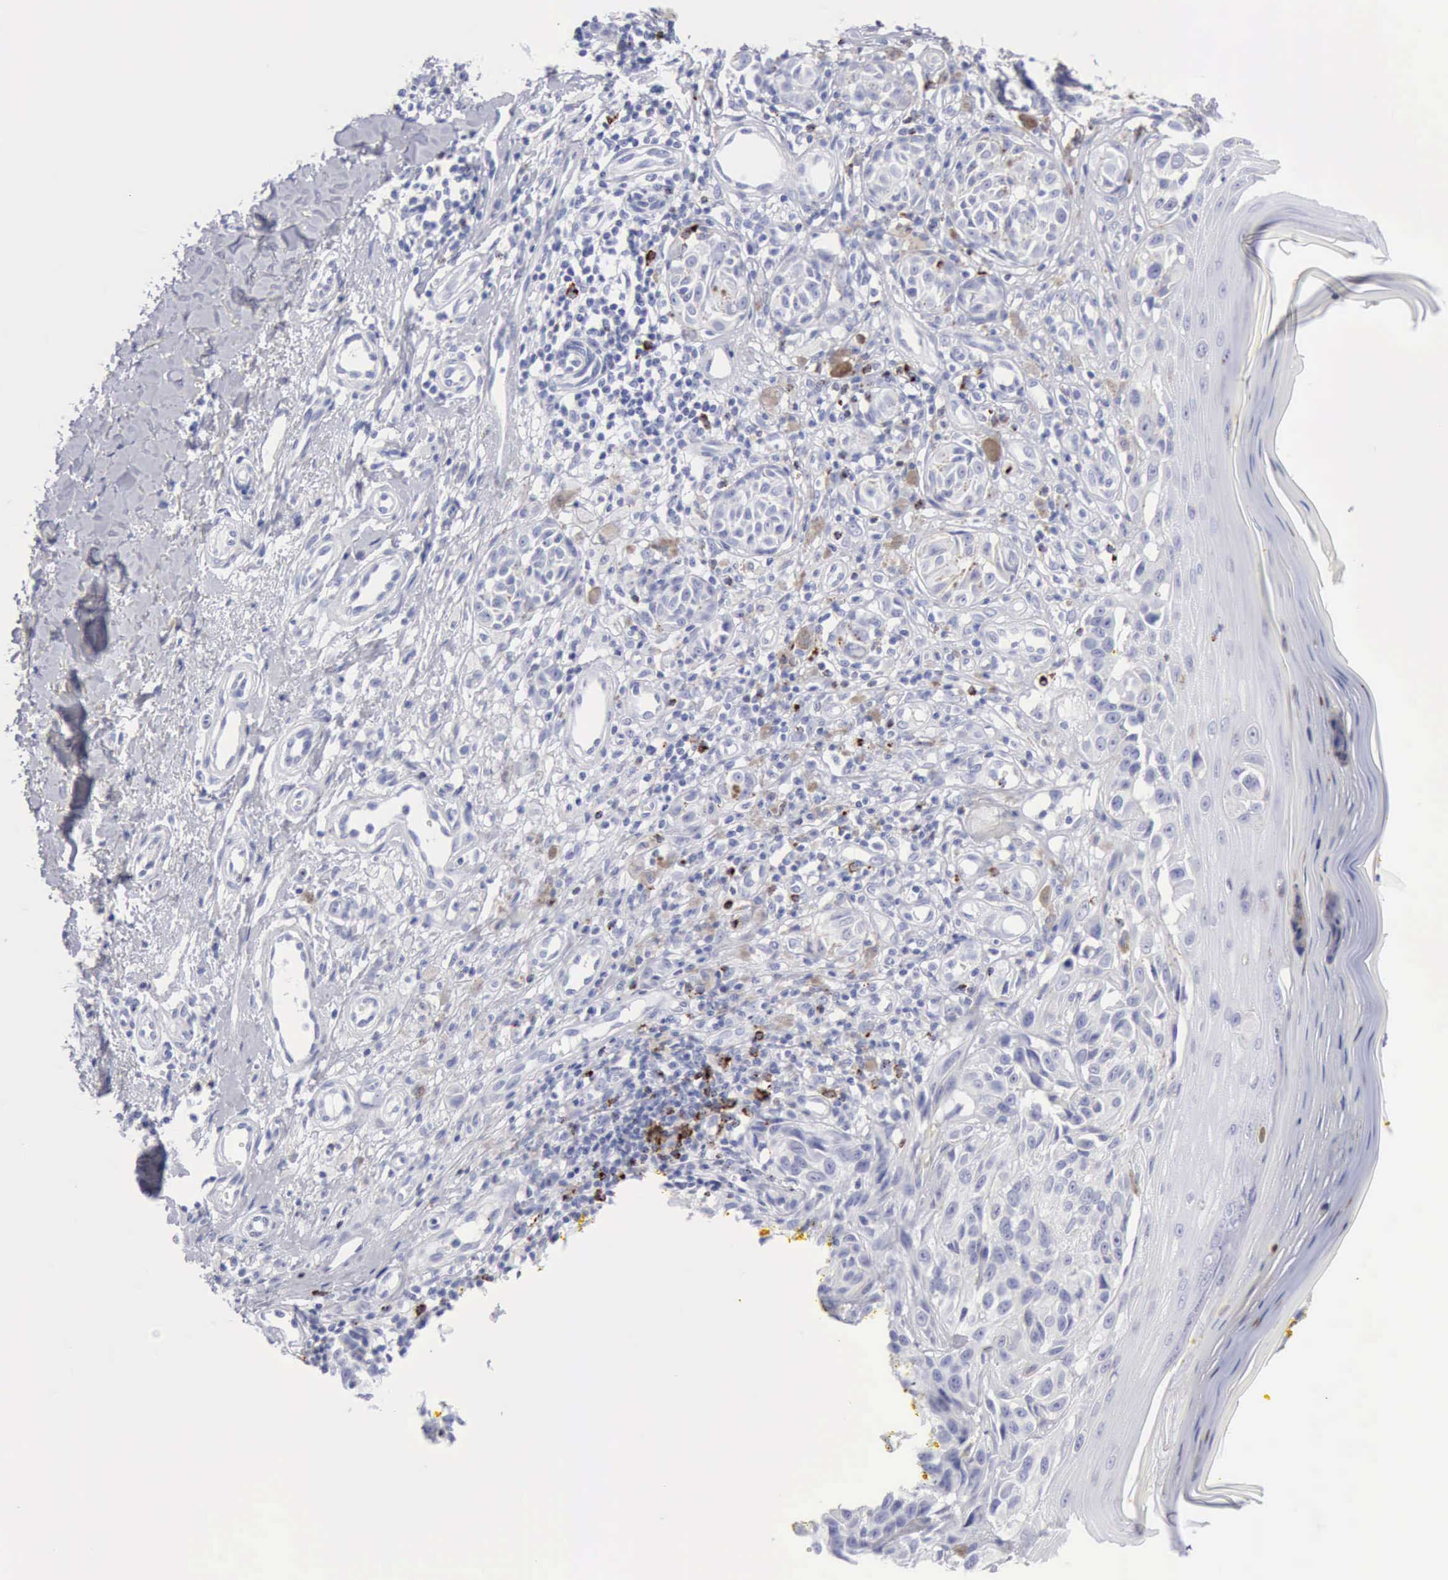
{"staining": {"intensity": "negative", "quantity": "none", "location": "none"}, "tissue": "melanoma", "cell_type": "Tumor cells", "image_type": "cancer", "snomed": [{"axis": "morphology", "description": "Malignant melanoma, NOS"}, {"axis": "topography", "description": "Skin"}], "caption": "Tumor cells show no significant expression in melanoma.", "gene": "GZMB", "patient": {"sex": "male", "age": 67}}